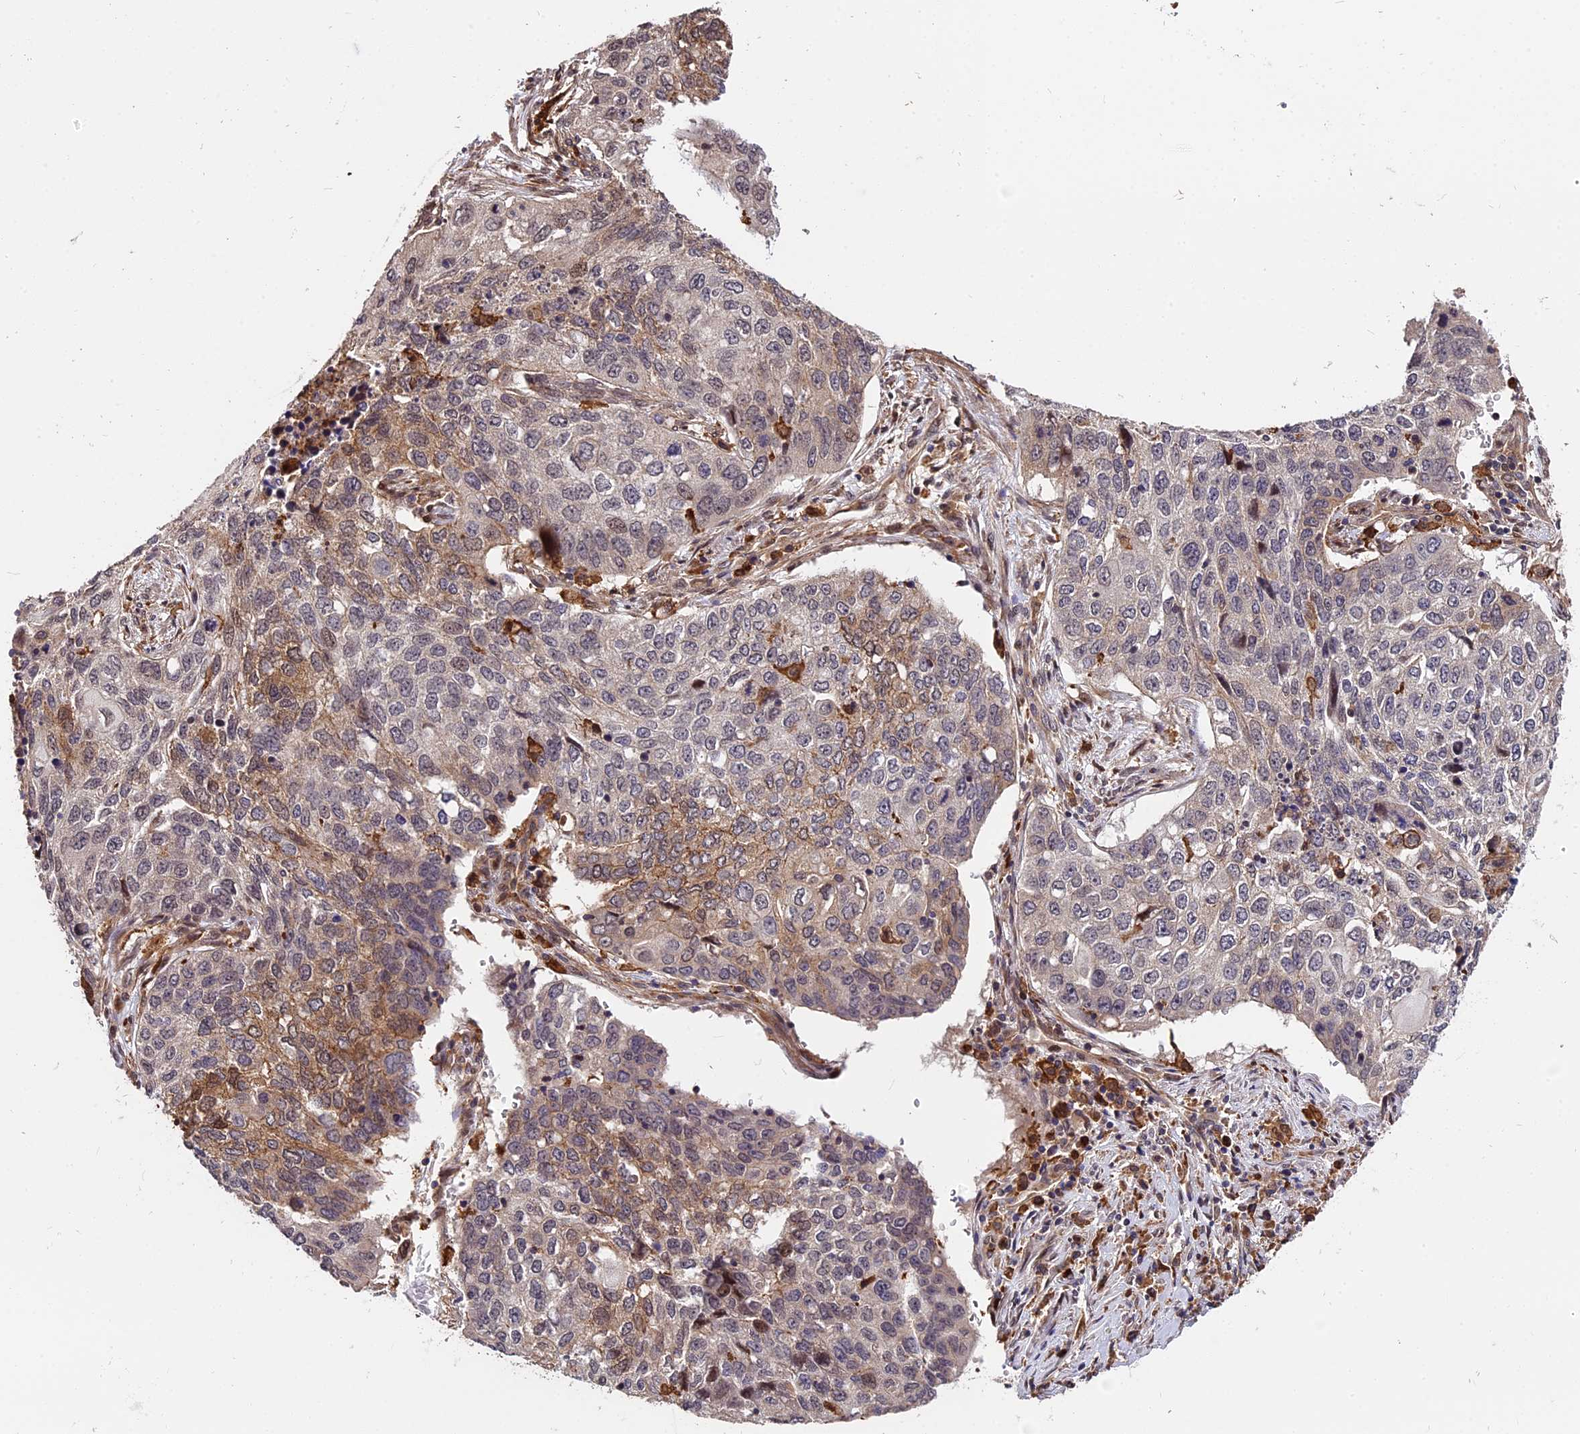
{"staining": {"intensity": "weak", "quantity": "<25%", "location": "cytoplasmic/membranous"}, "tissue": "lung cancer", "cell_type": "Tumor cells", "image_type": "cancer", "snomed": [{"axis": "morphology", "description": "Squamous cell carcinoma, NOS"}, {"axis": "topography", "description": "Lung"}], "caption": "A micrograph of lung cancer (squamous cell carcinoma) stained for a protein shows no brown staining in tumor cells.", "gene": "HERPUD1", "patient": {"sex": "female", "age": 63}}